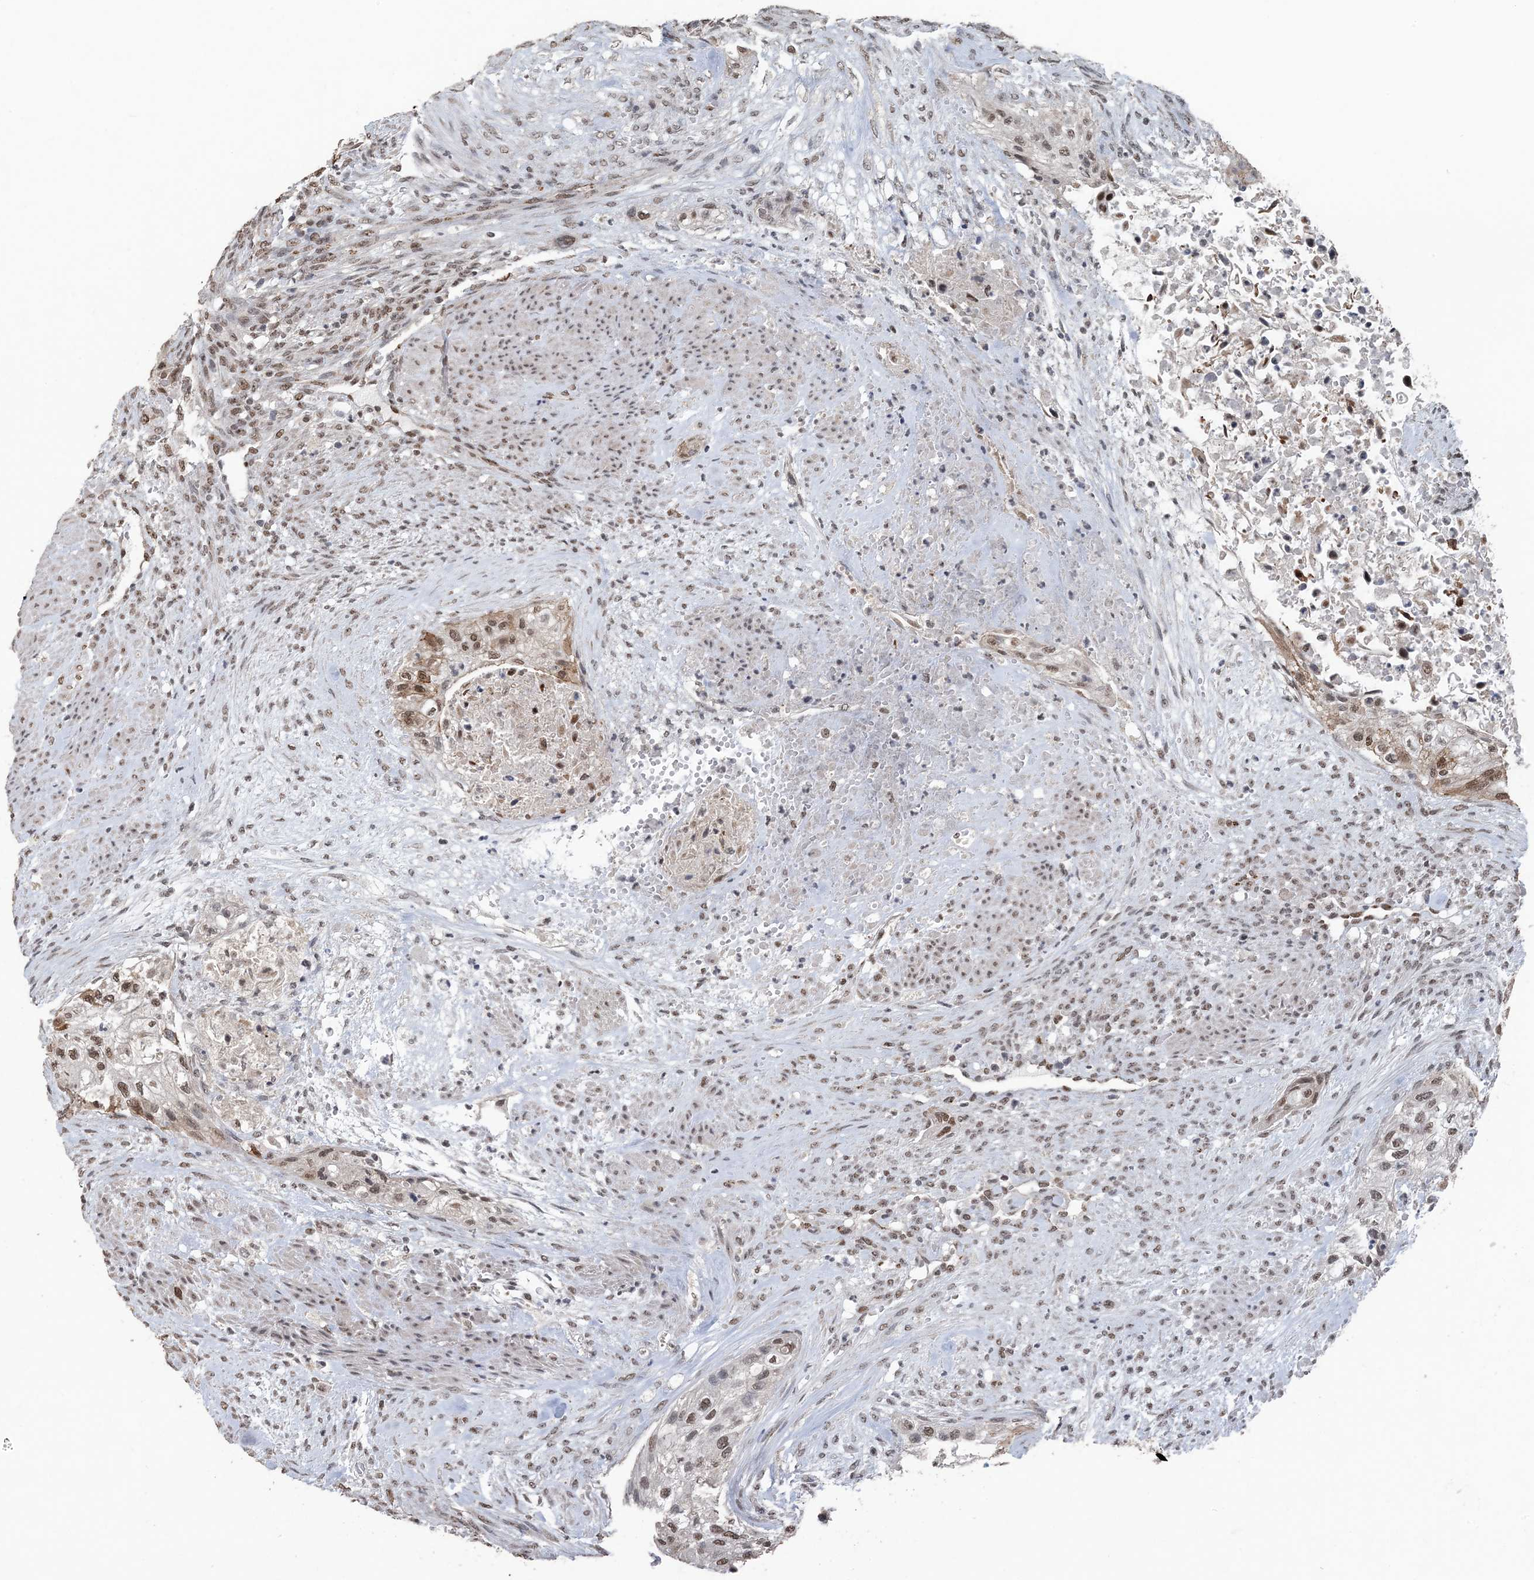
{"staining": {"intensity": "moderate", "quantity": ">75%", "location": "nuclear"}, "tissue": "urothelial cancer", "cell_type": "Tumor cells", "image_type": "cancer", "snomed": [{"axis": "morphology", "description": "Urothelial carcinoma, High grade"}, {"axis": "topography", "description": "Urinary bladder"}], "caption": "Tumor cells exhibit moderate nuclear expression in approximately >75% of cells in high-grade urothelial carcinoma.", "gene": "MBD2", "patient": {"sex": "male", "age": 35}}